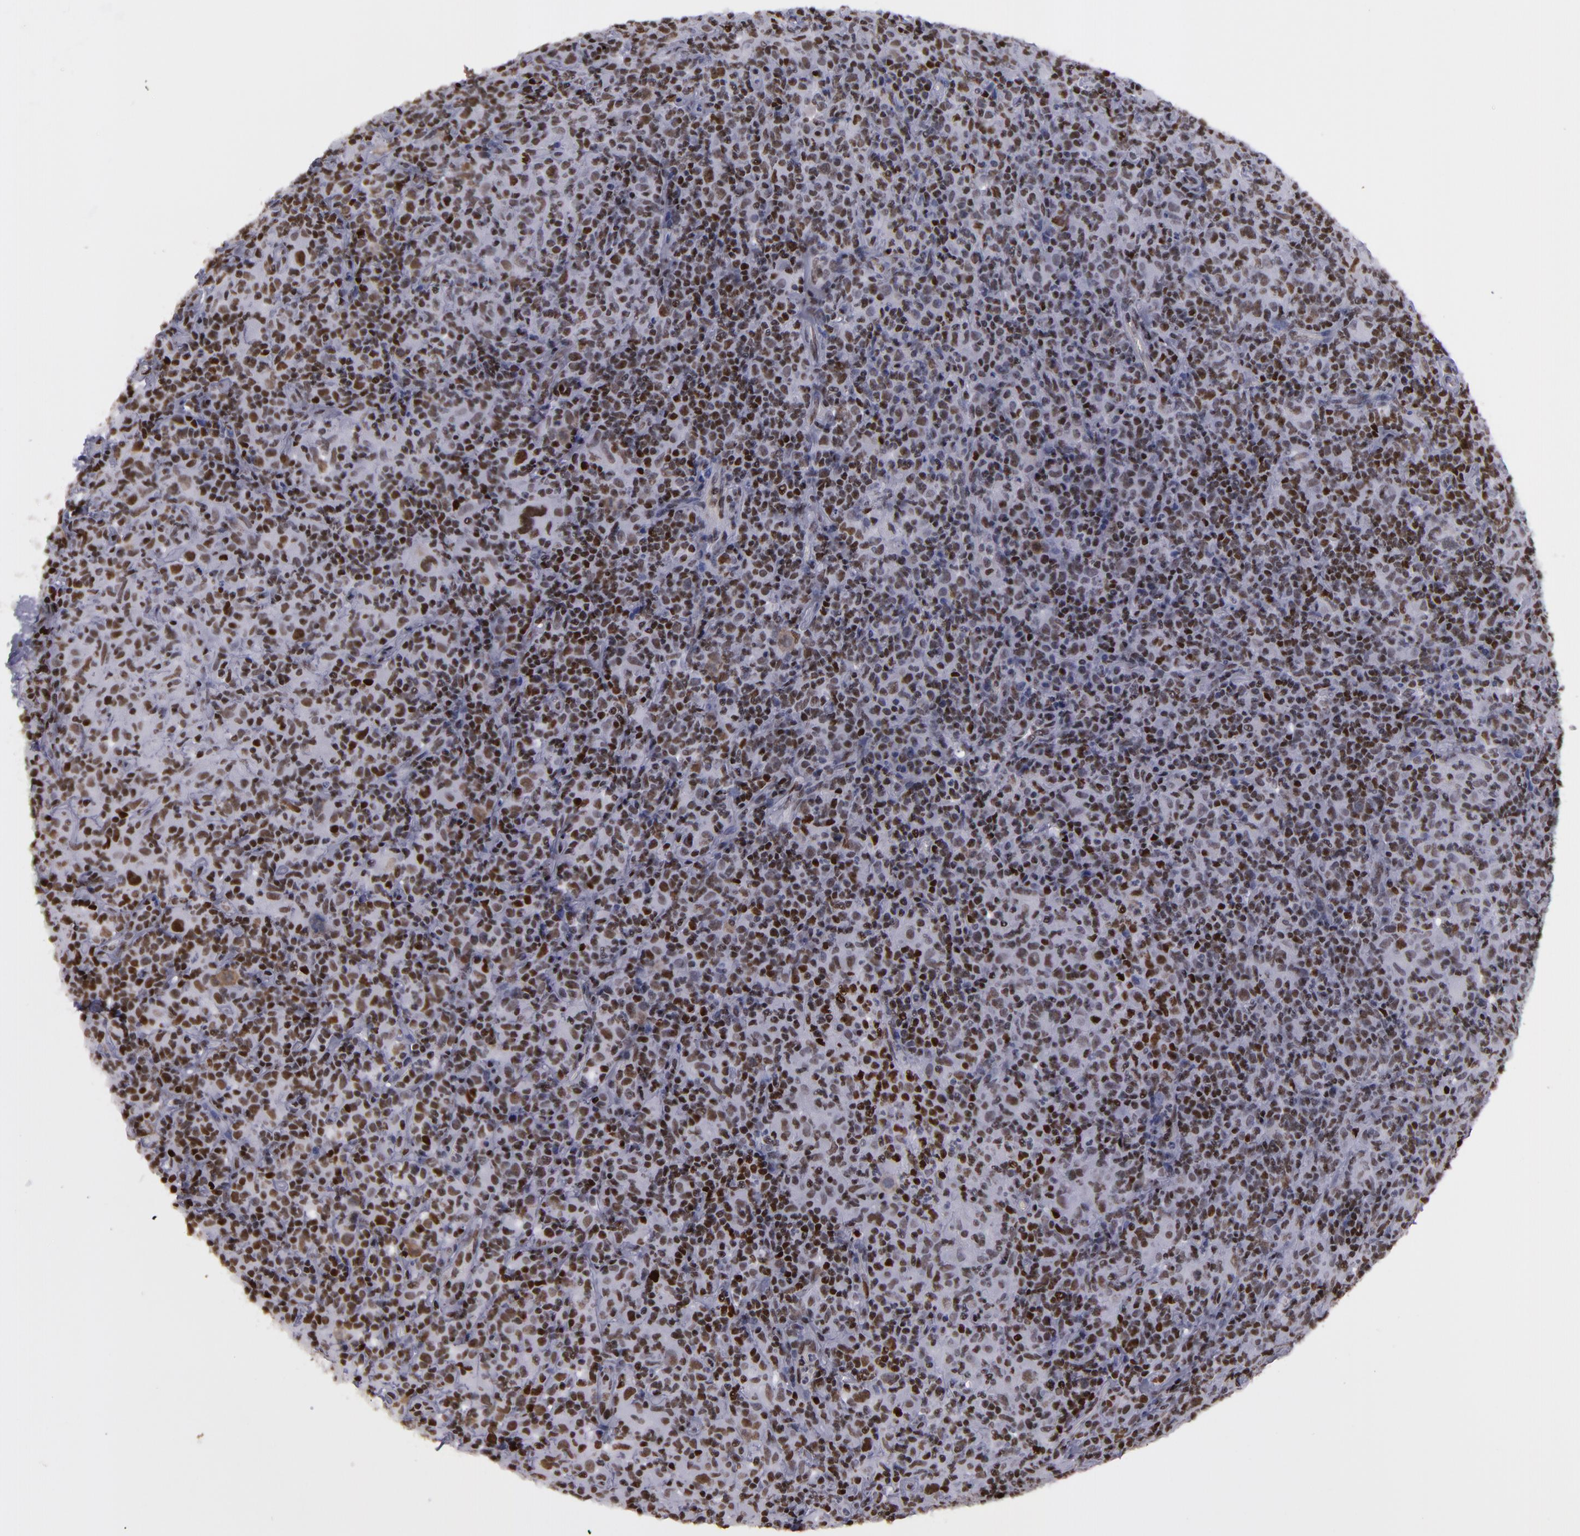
{"staining": {"intensity": "moderate", "quantity": ">75%", "location": "nuclear"}, "tissue": "lymphoma", "cell_type": "Tumor cells", "image_type": "cancer", "snomed": [{"axis": "morphology", "description": "Hodgkin's disease, NOS"}, {"axis": "topography", "description": "Lymph node"}], "caption": "Hodgkin's disease tissue demonstrates moderate nuclear positivity in about >75% of tumor cells", "gene": "TERF2", "patient": {"sex": "male", "age": 65}}